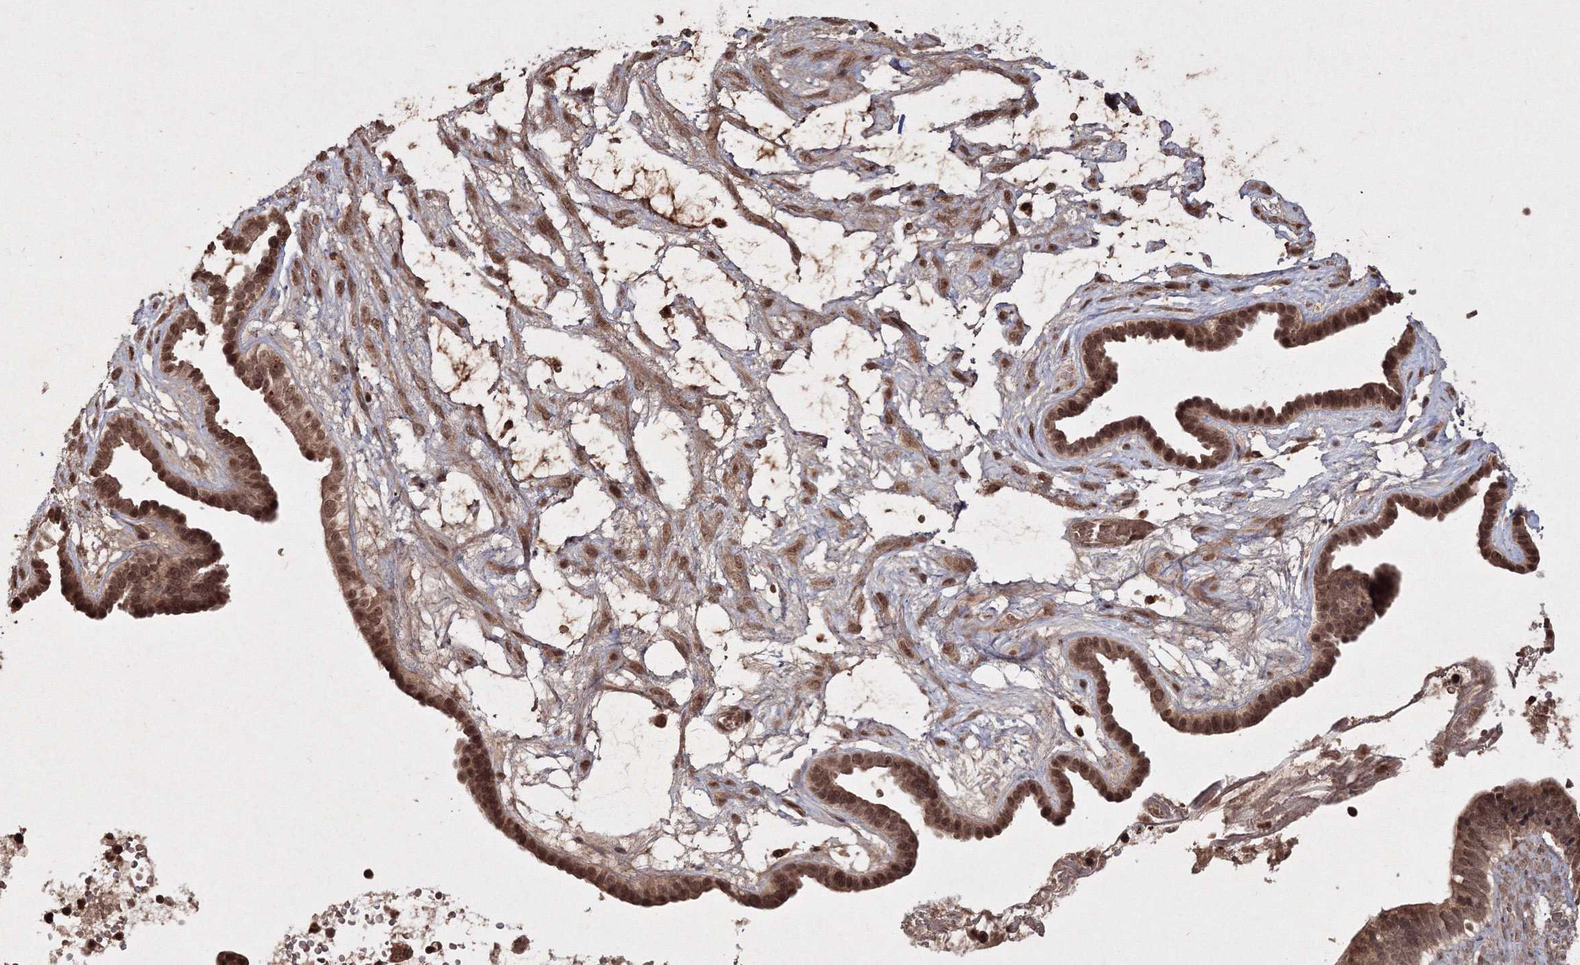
{"staining": {"intensity": "moderate", "quantity": ">75%", "location": "cytoplasmic/membranous,nuclear"}, "tissue": "ovarian cancer", "cell_type": "Tumor cells", "image_type": "cancer", "snomed": [{"axis": "morphology", "description": "Cystadenocarcinoma, serous, NOS"}, {"axis": "topography", "description": "Ovary"}], "caption": "High-magnification brightfield microscopy of ovarian serous cystadenocarcinoma stained with DAB (brown) and counterstained with hematoxylin (blue). tumor cells exhibit moderate cytoplasmic/membranous and nuclear staining is seen in about>75% of cells.", "gene": "PEX13", "patient": {"sex": "female", "age": 56}}